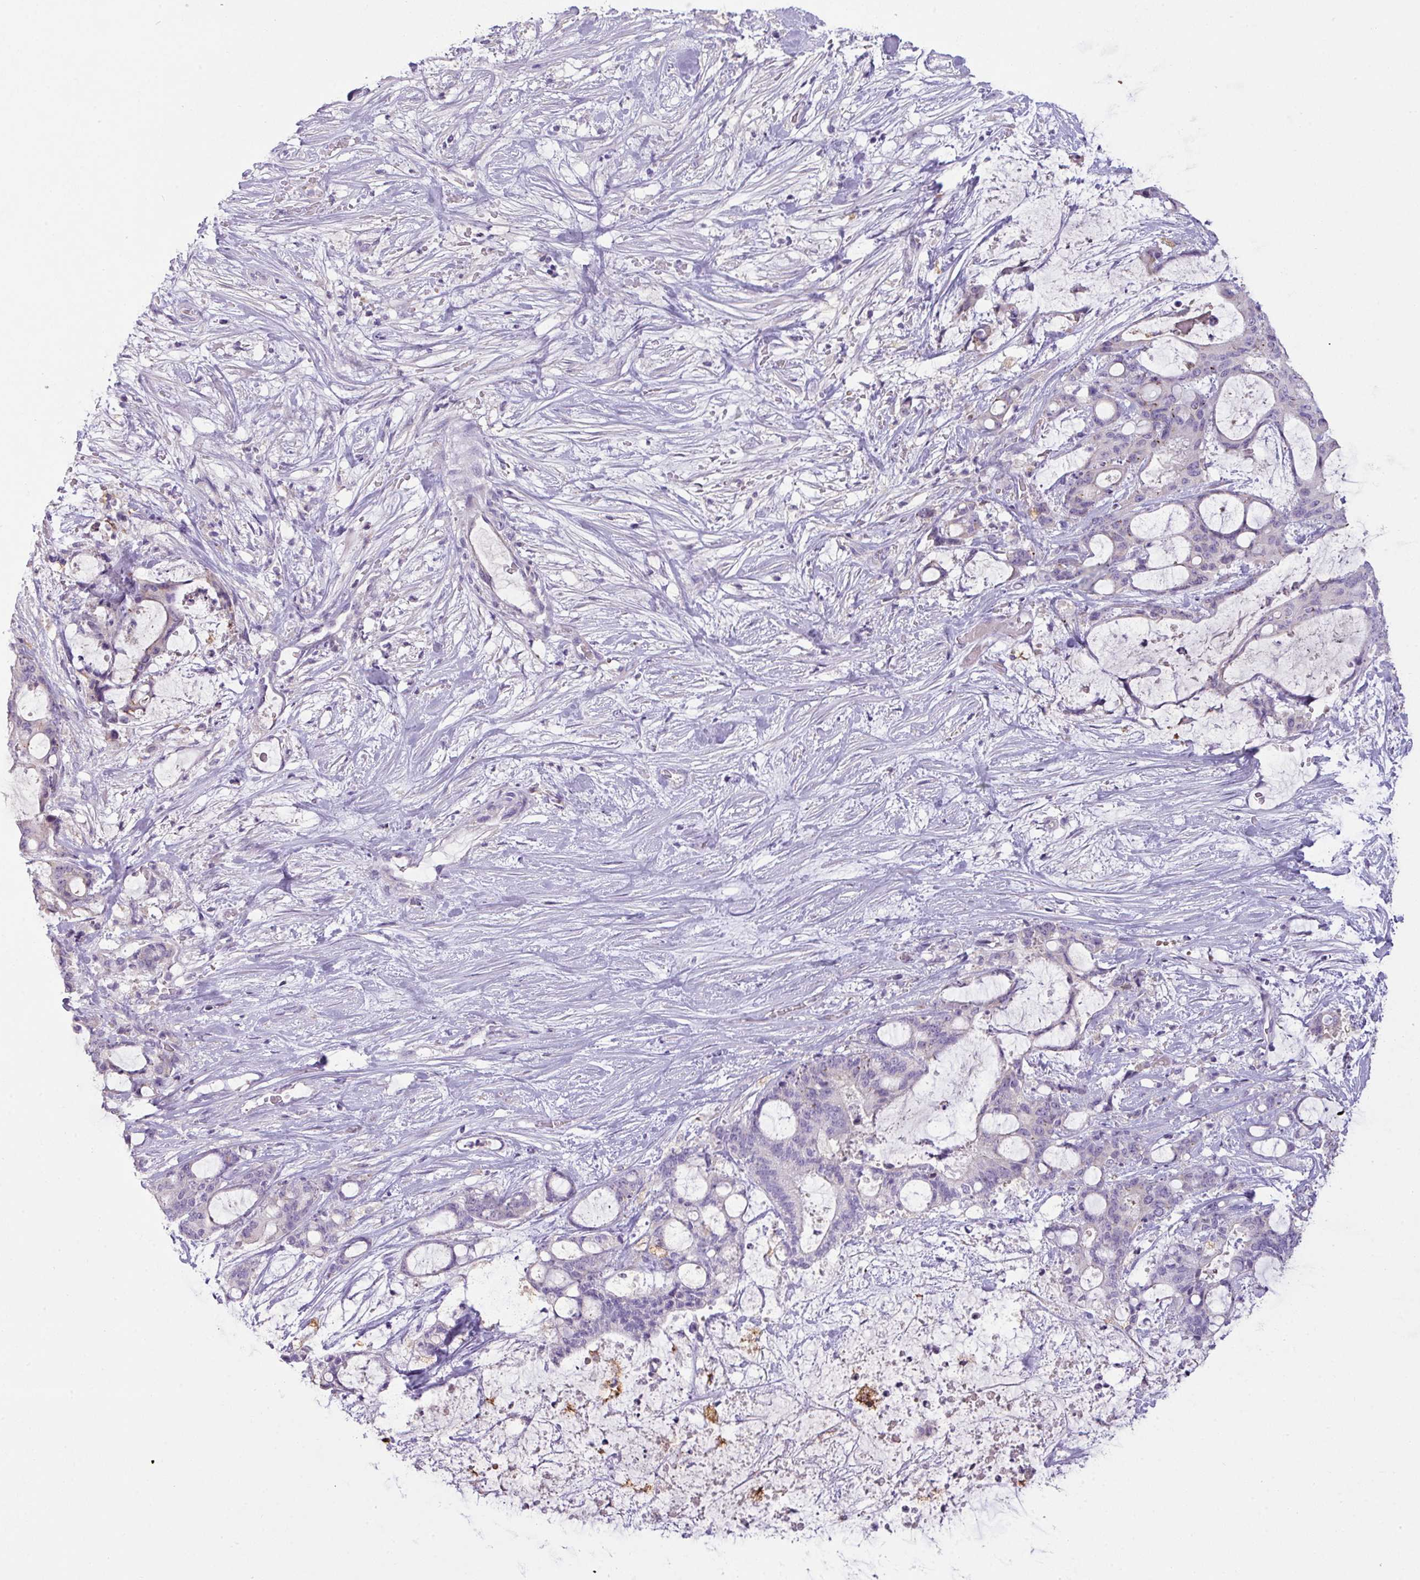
{"staining": {"intensity": "negative", "quantity": "none", "location": "none"}, "tissue": "liver cancer", "cell_type": "Tumor cells", "image_type": "cancer", "snomed": [{"axis": "morphology", "description": "Normal tissue, NOS"}, {"axis": "morphology", "description": "Cholangiocarcinoma"}, {"axis": "topography", "description": "Liver"}, {"axis": "topography", "description": "Peripheral nerve tissue"}], "caption": "IHC photomicrograph of neoplastic tissue: liver cholangiocarcinoma stained with DAB demonstrates no significant protein expression in tumor cells.", "gene": "OR6C6", "patient": {"sex": "female", "age": 73}}